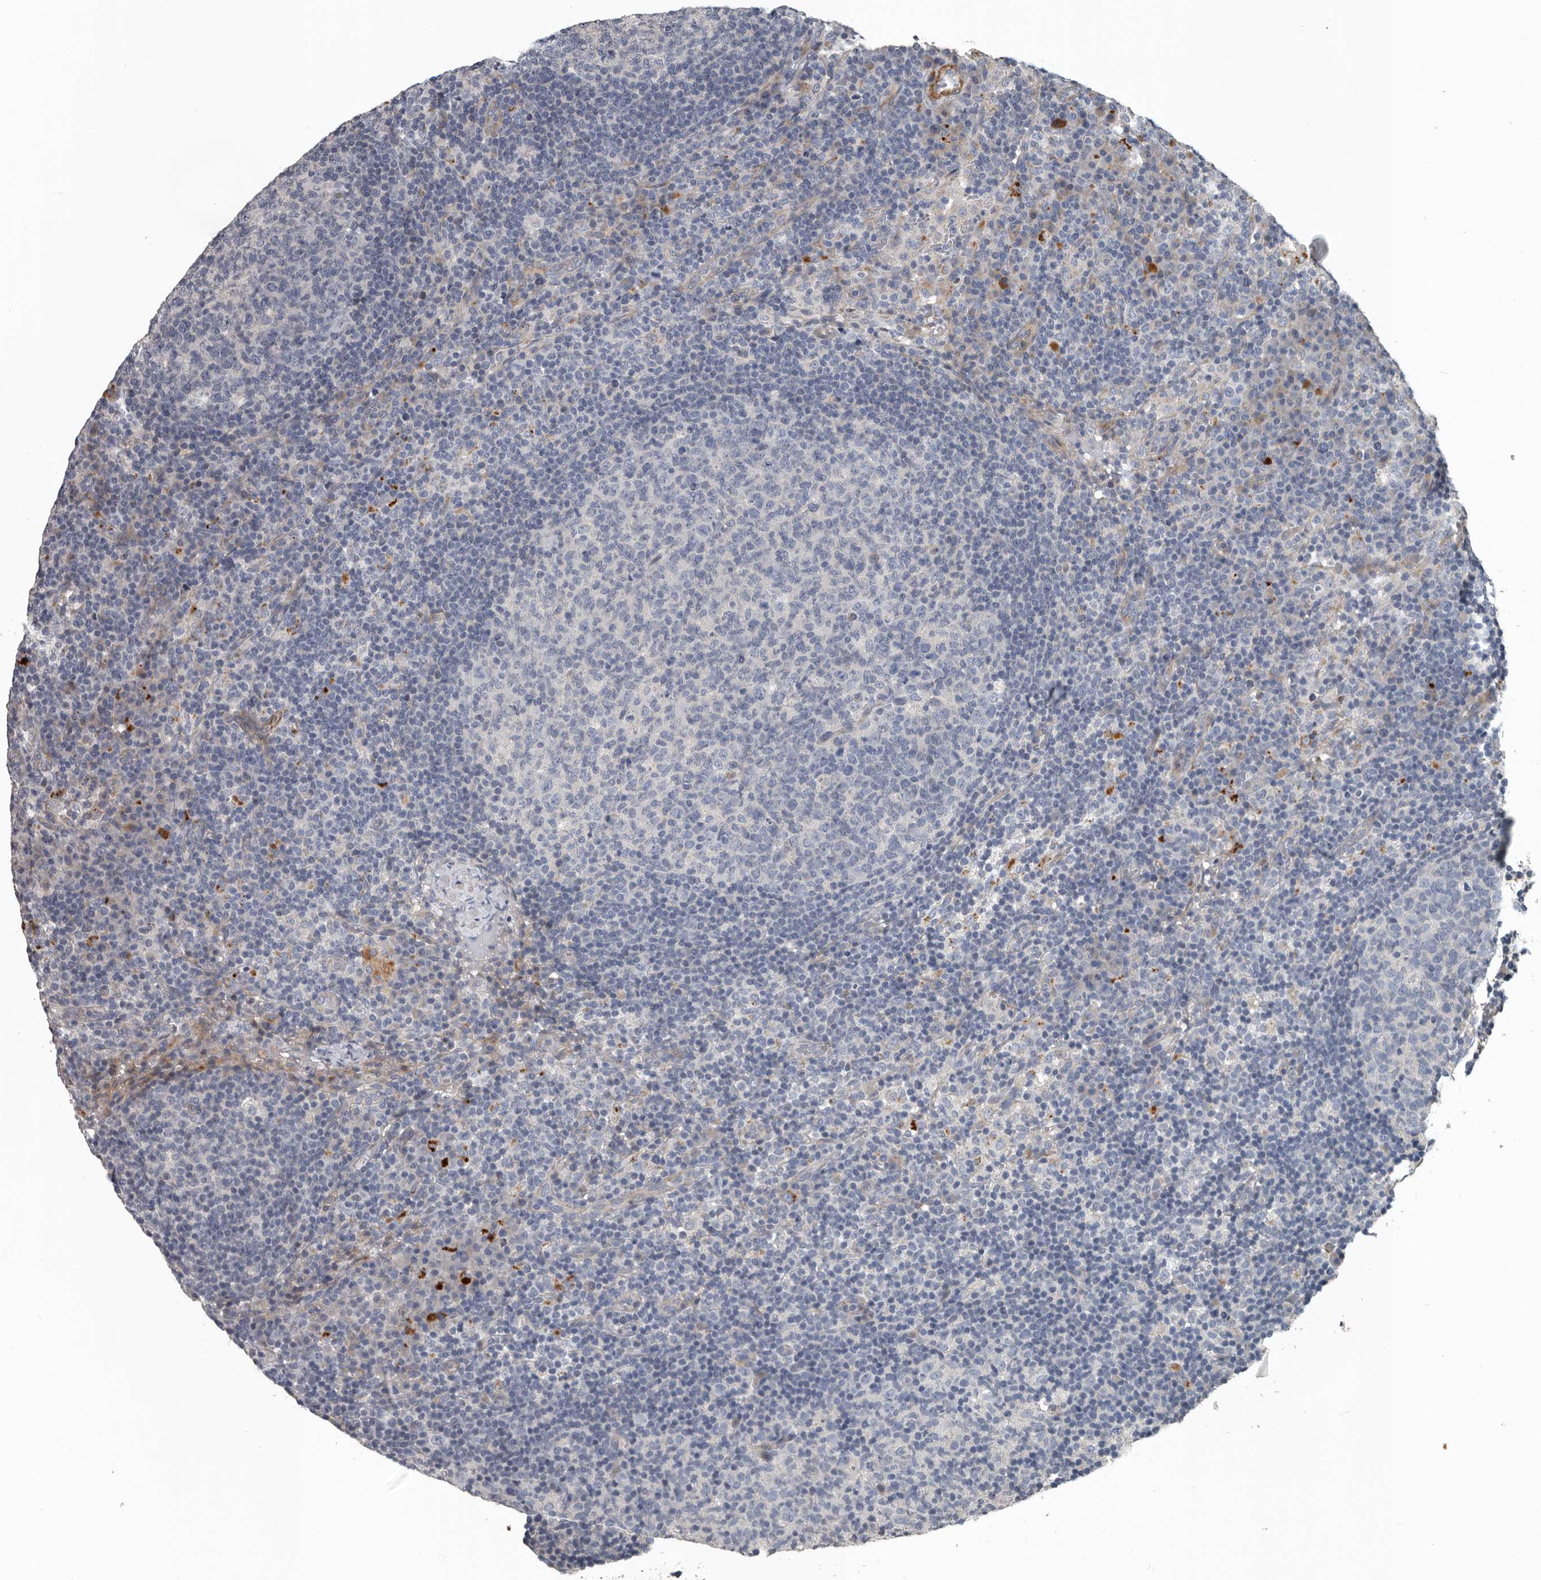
{"staining": {"intensity": "negative", "quantity": "none", "location": "none"}, "tissue": "lymph node", "cell_type": "Germinal center cells", "image_type": "normal", "snomed": [{"axis": "morphology", "description": "Normal tissue, NOS"}, {"axis": "morphology", "description": "Inflammation, NOS"}, {"axis": "topography", "description": "Lymph node"}], "caption": "This micrograph is of normal lymph node stained with immunohistochemistry to label a protein in brown with the nuclei are counter-stained blue. There is no expression in germinal center cells. The staining was performed using DAB (3,3'-diaminobenzidine) to visualize the protein expression in brown, while the nuclei were stained in blue with hematoxylin (Magnification: 20x).", "gene": "DPY19L4", "patient": {"sex": "male", "age": 55}}